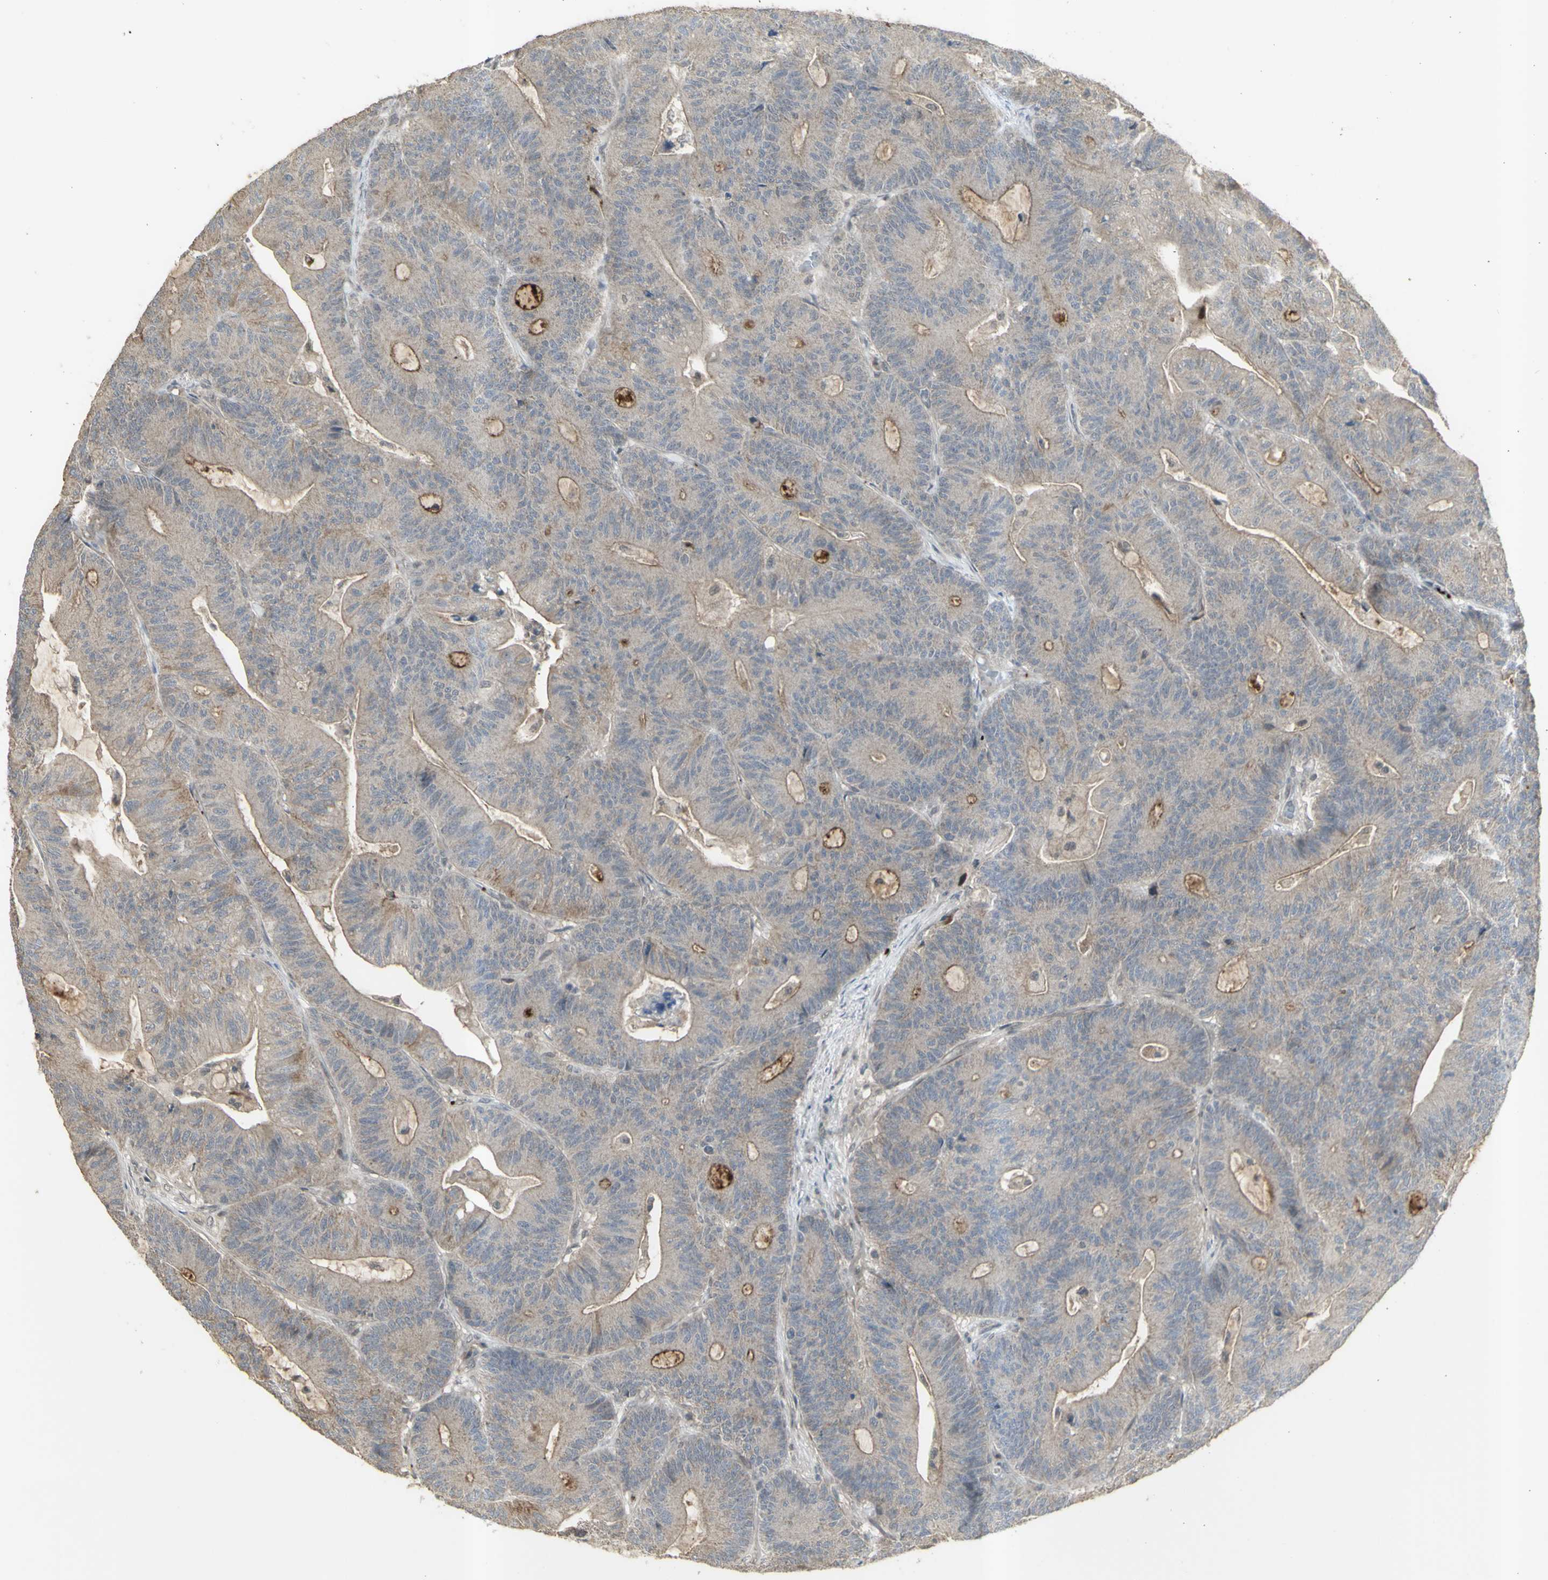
{"staining": {"intensity": "weak", "quantity": ">75%", "location": "cytoplasmic/membranous"}, "tissue": "colorectal cancer", "cell_type": "Tumor cells", "image_type": "cancer", "snomed": [{"axis": "morphology", "description": "Adenocarcinoma, NOS"}, {"axis": "topography", "description": "Colon"}], "caption": "Protein expression by immunohistochemistry reveals weak cytoplasmic/membranous positivity in about >75% of tumor cells in adenocarcinoma (colorectal).", "gene": "ALOX12", "patient": {"sex": "female", "age": 84}}